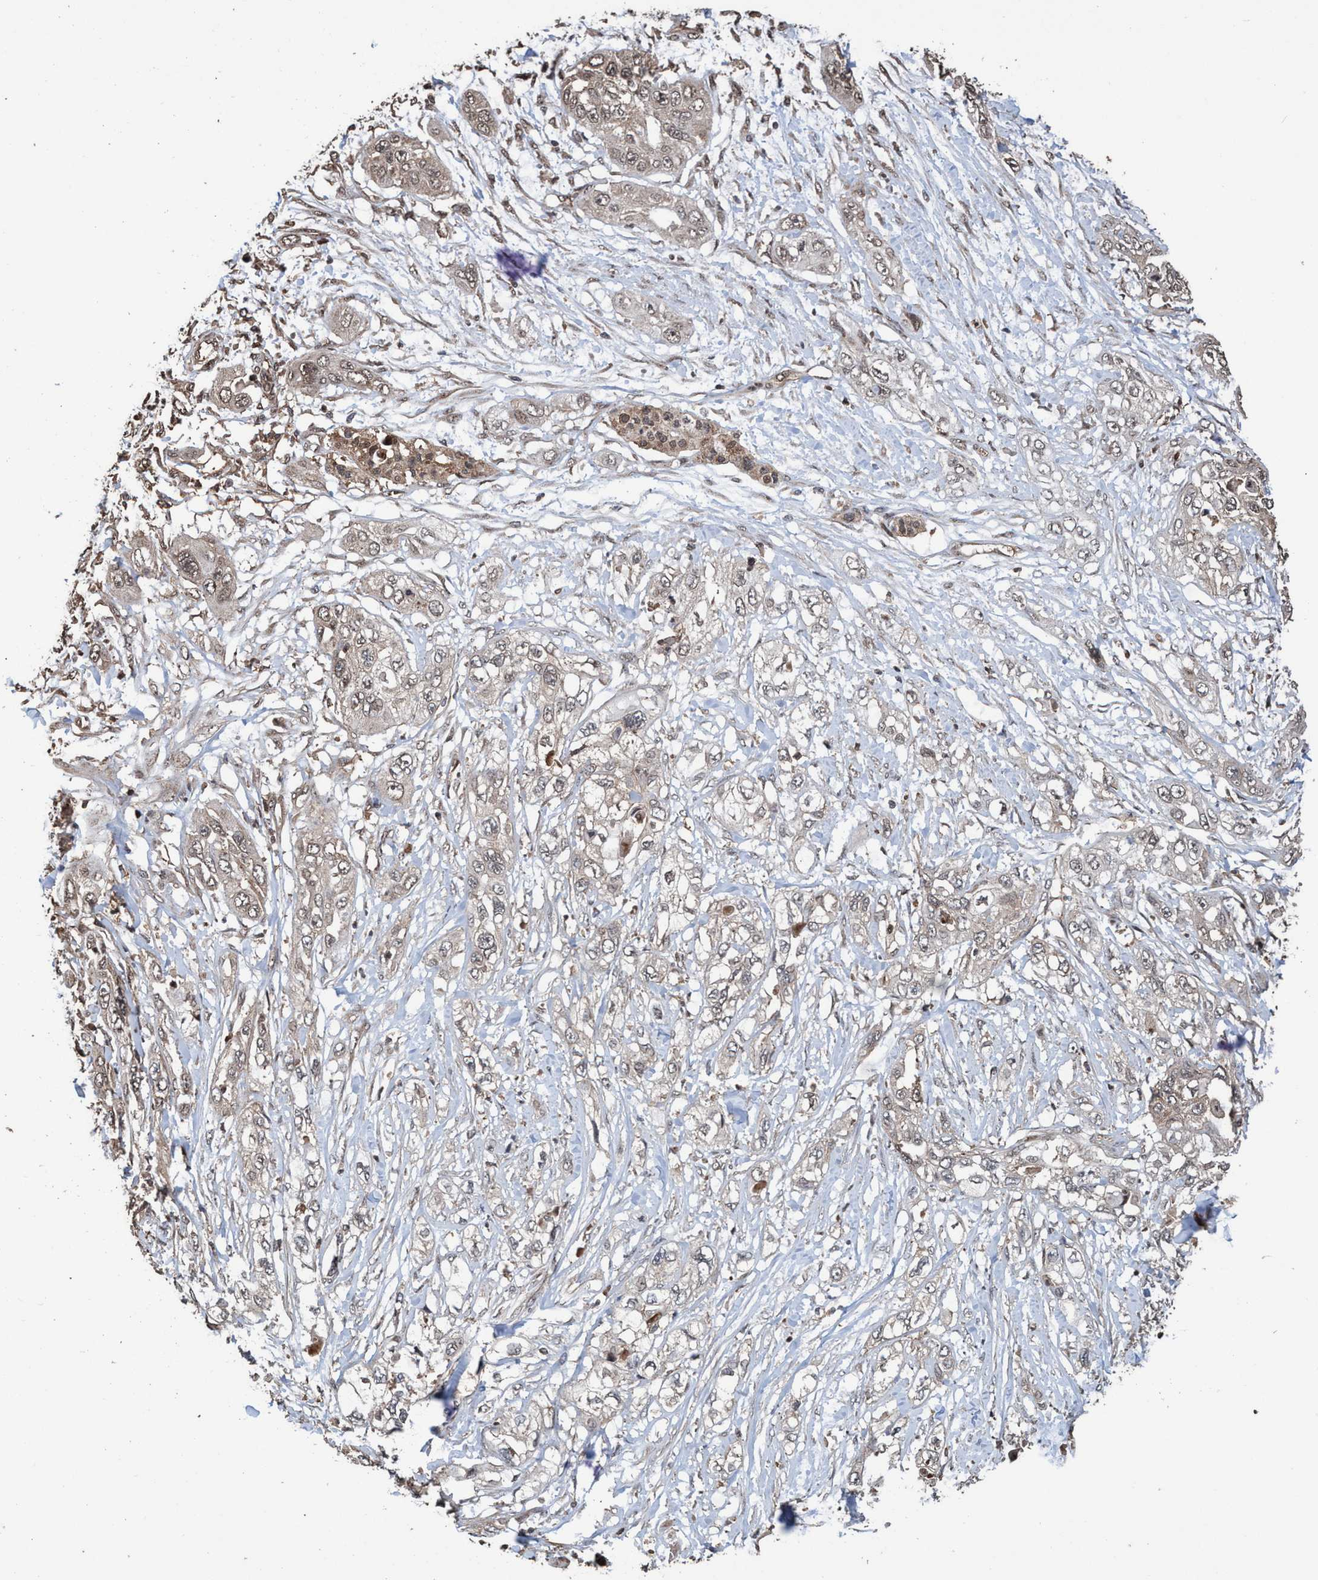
{"staining": {"intensity": "weak", "quantity": ">75%", "location": "nuclear"}, "tissue": "pancreatic cancer", "cell_type": "Tumor cells", "image_type": "cancer", "snomed": [{"axis": "morphology", "description": "Adenocarcinoma, NOS"}, {"axis": "topography", "description": "Pancreas"}], "caption": "Approximately >75% of tumor cells in human pancreatic cancer (adenocarcinoma) show weak nuclear protein positivity as visualized by brown immunohistochemical staining.", "gene": "TRPC7", "patient": {"sex": "female", "age": 70}}